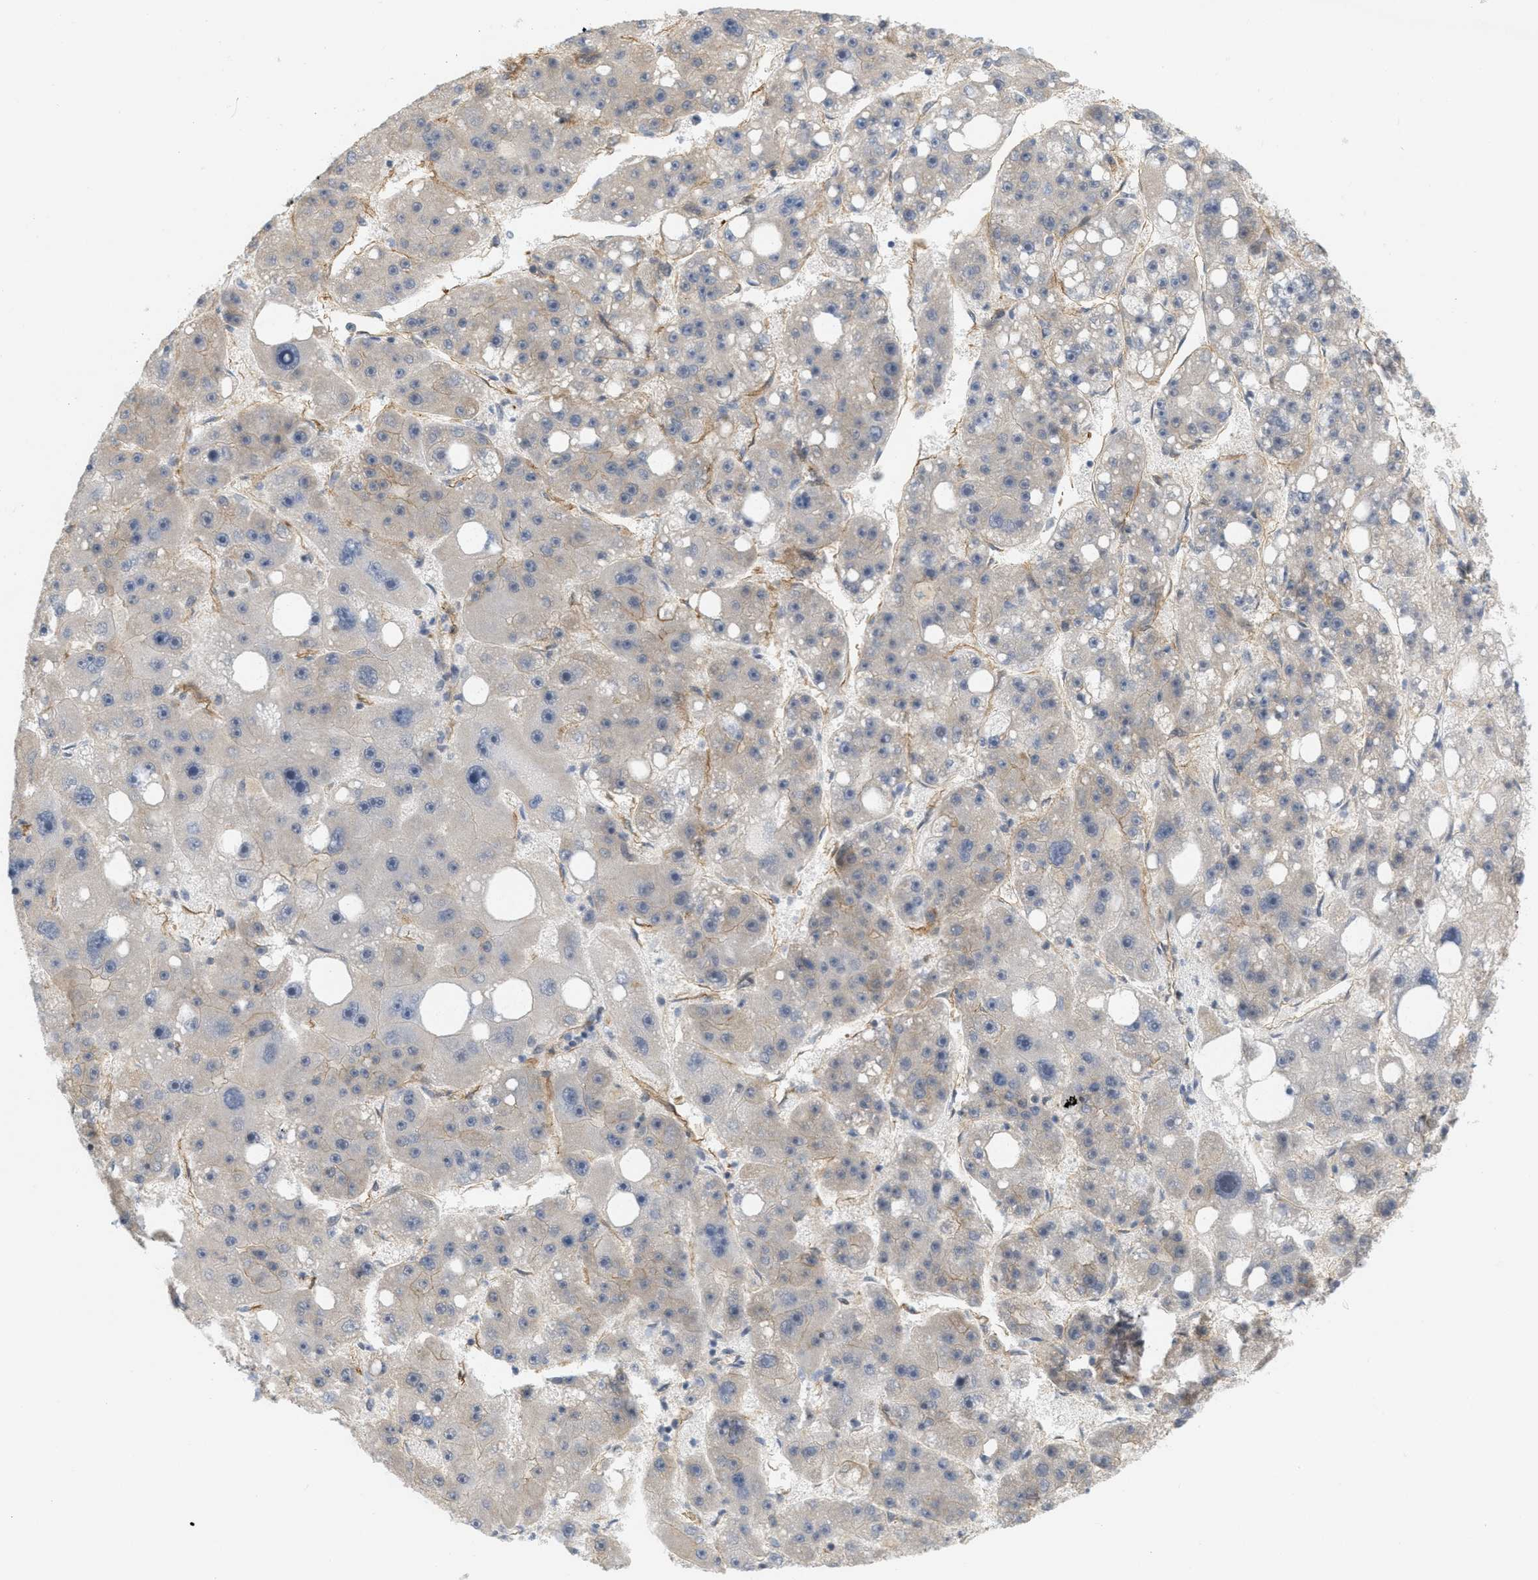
{"staining": {"intensity": "weak", "quantity": "<25%", "location": "cytoplasmic/membranous"}, "tissue": "liver cancer", "cell_type": "Tumor cells", "image_type": "cancer", "snomed": [{"axis": "morphology", "description": "Carcinoma, Hepatocellular, NOS"}, {"axis": "topography", "description": "Liver"}], "caption": "A high-resolution image shows IHC staining of liver cancer (hepatocellular carcinoma), which shows no significant staining in tumor cells.", "gene": "PALMD", "patient": {"sex": "female", "age": 61}}